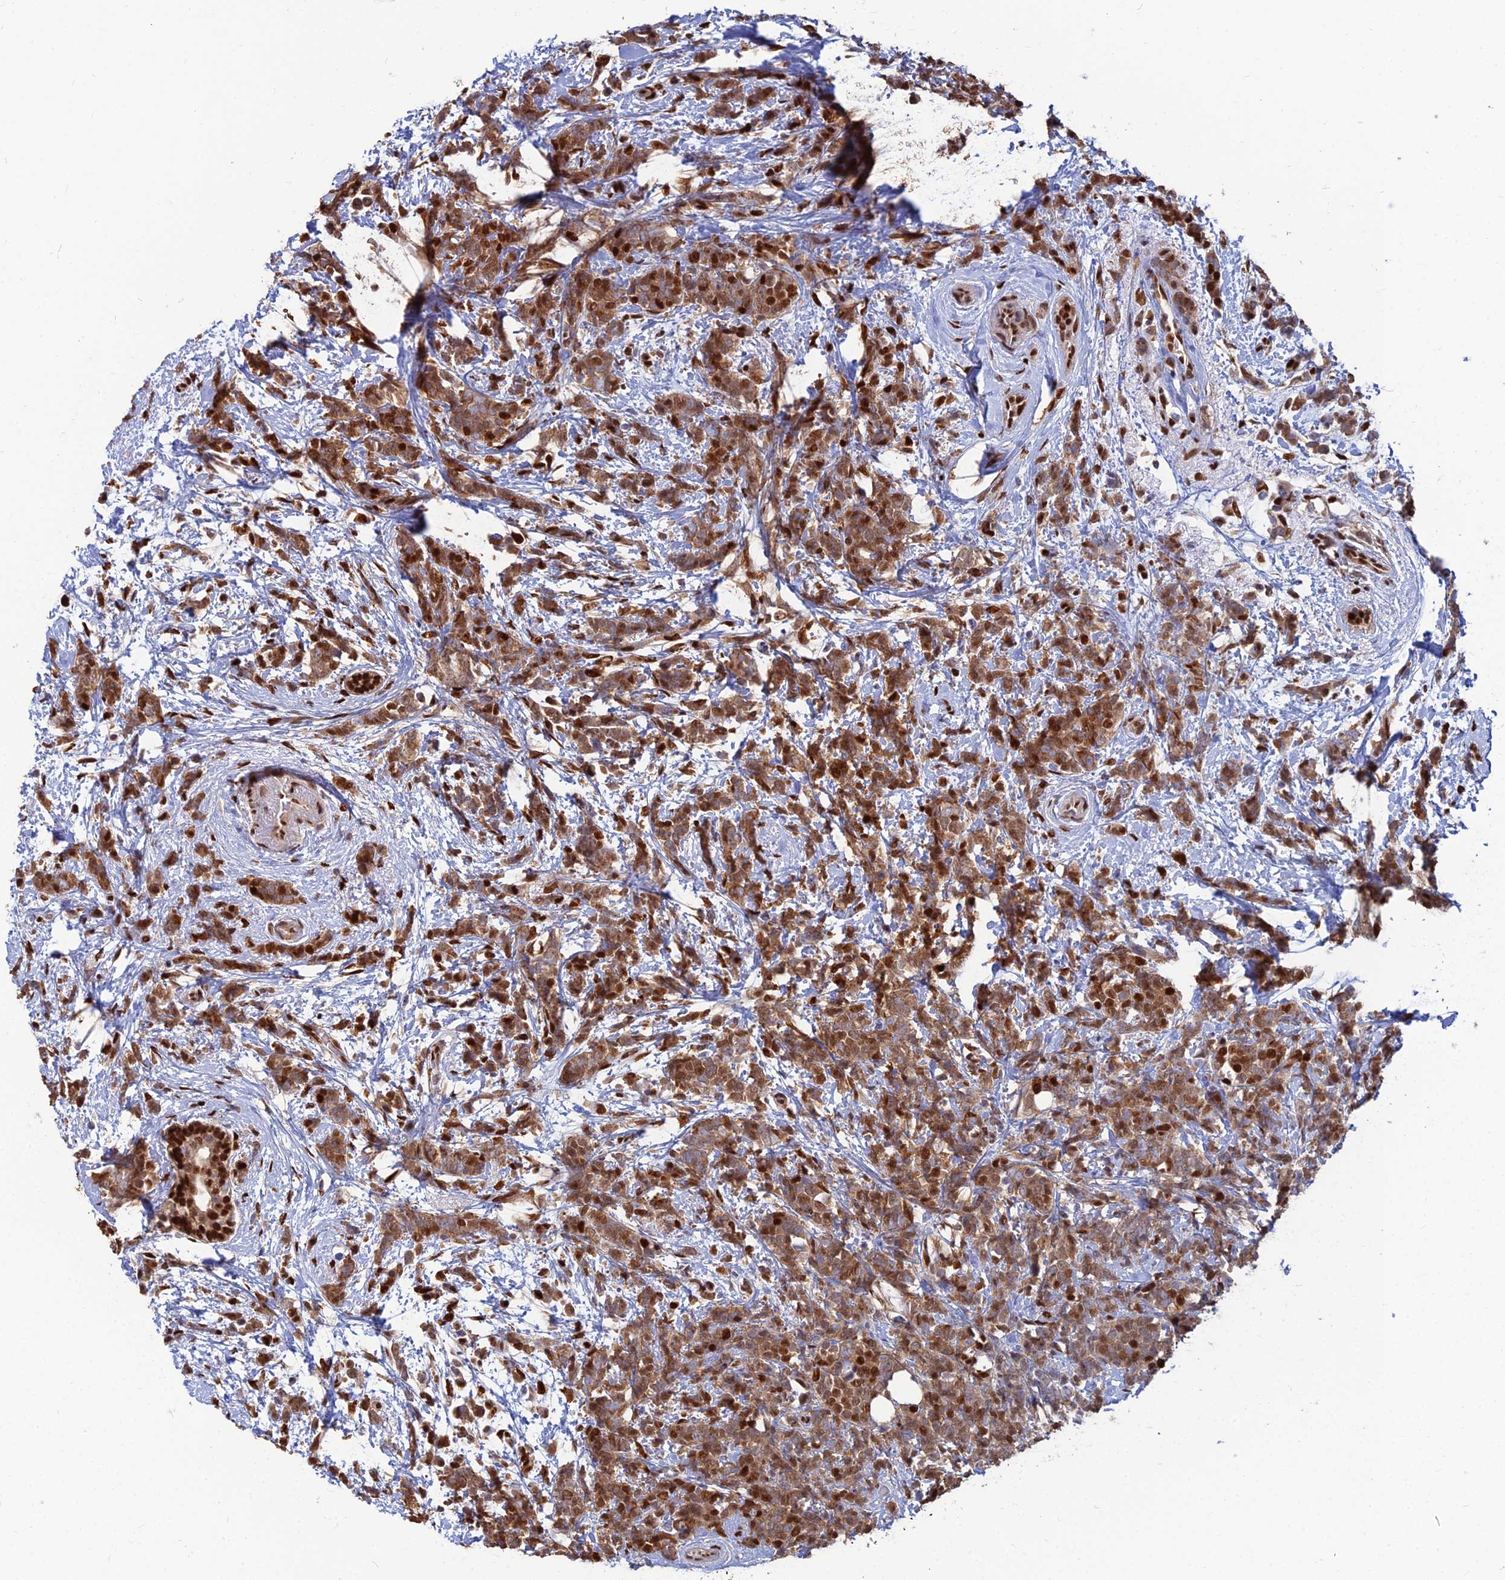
{"staining": {"intensity": "strong", "quantity": ">75%", "location": "cytoplasmic/membranous,nuclear"}, "tissue": "breast cancer", "cell_type": "Tumor cells", "image_type": "cancer", "snomed": [{"axis": "morphology", "description": "Lobular carcinoma"}, {"axis": "topography", "description": "Breast"}], "caption": "This image exhibits immunohistochemistry staining of human breast lobular carcinoma, with high strong cytoplasmic/membranous and nuclear staining in approximately >75% of tumor cells.", "gene": "DNPEP", "patient": {"sex": "female", "age": 58}}